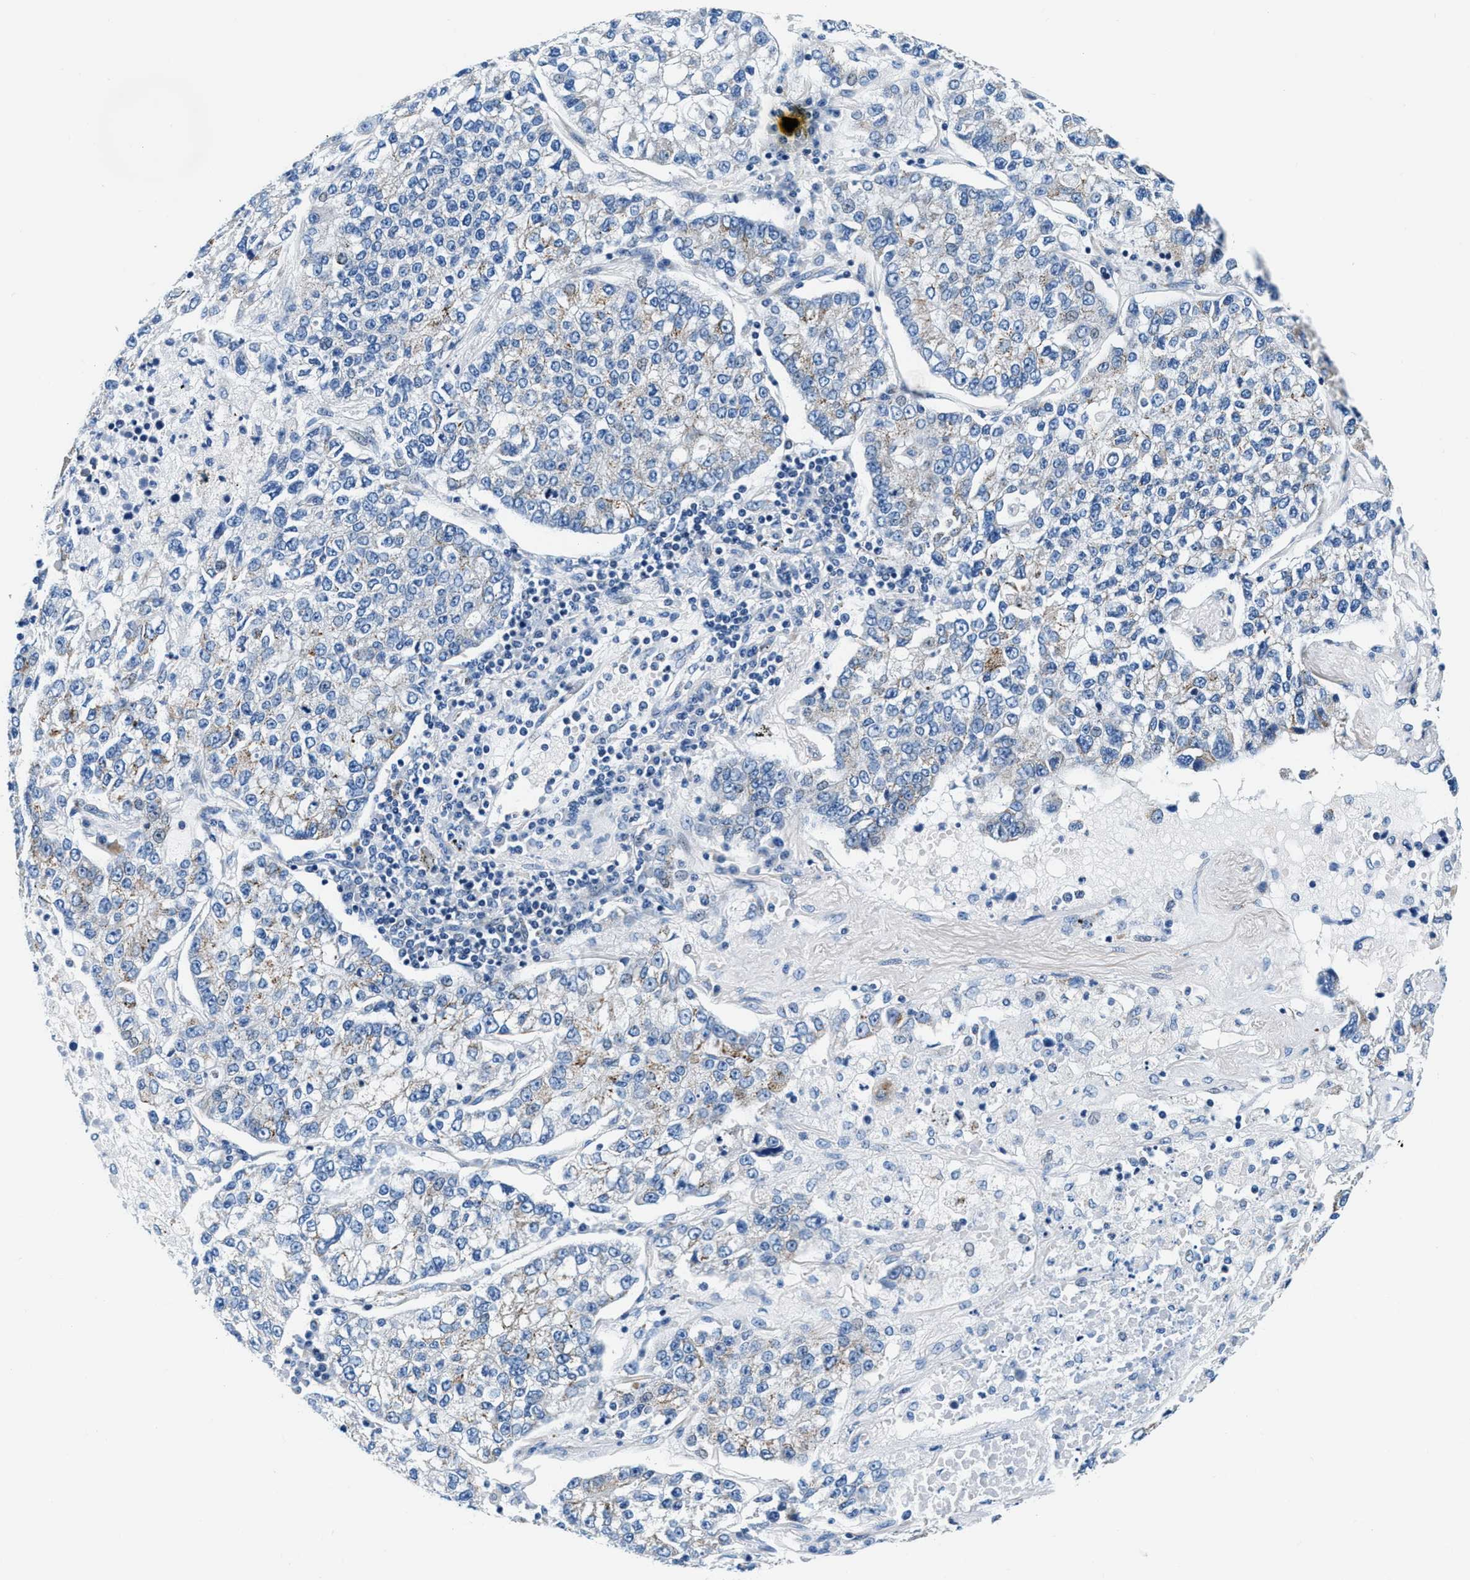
{"staining": {"intensity": "negative", "quantity": "none", "location": "none"}, "tissue": "lung cancer", "cell_type": "Tumor cells", "image_type": "cancer", "snomed": [{"axis": "morphology", "description": "Adenocarcinoma, NOS"}, {"axis": "topography", "description": "Lung"}], "caption": "Immunohistochemistry (IHC) image of human lung adenocarcinoma stained for a protein (brown), which demonstrates no expression in tumor cells.", "gene": "VPS53", "patient": {"sex": "male", "age": 49}}